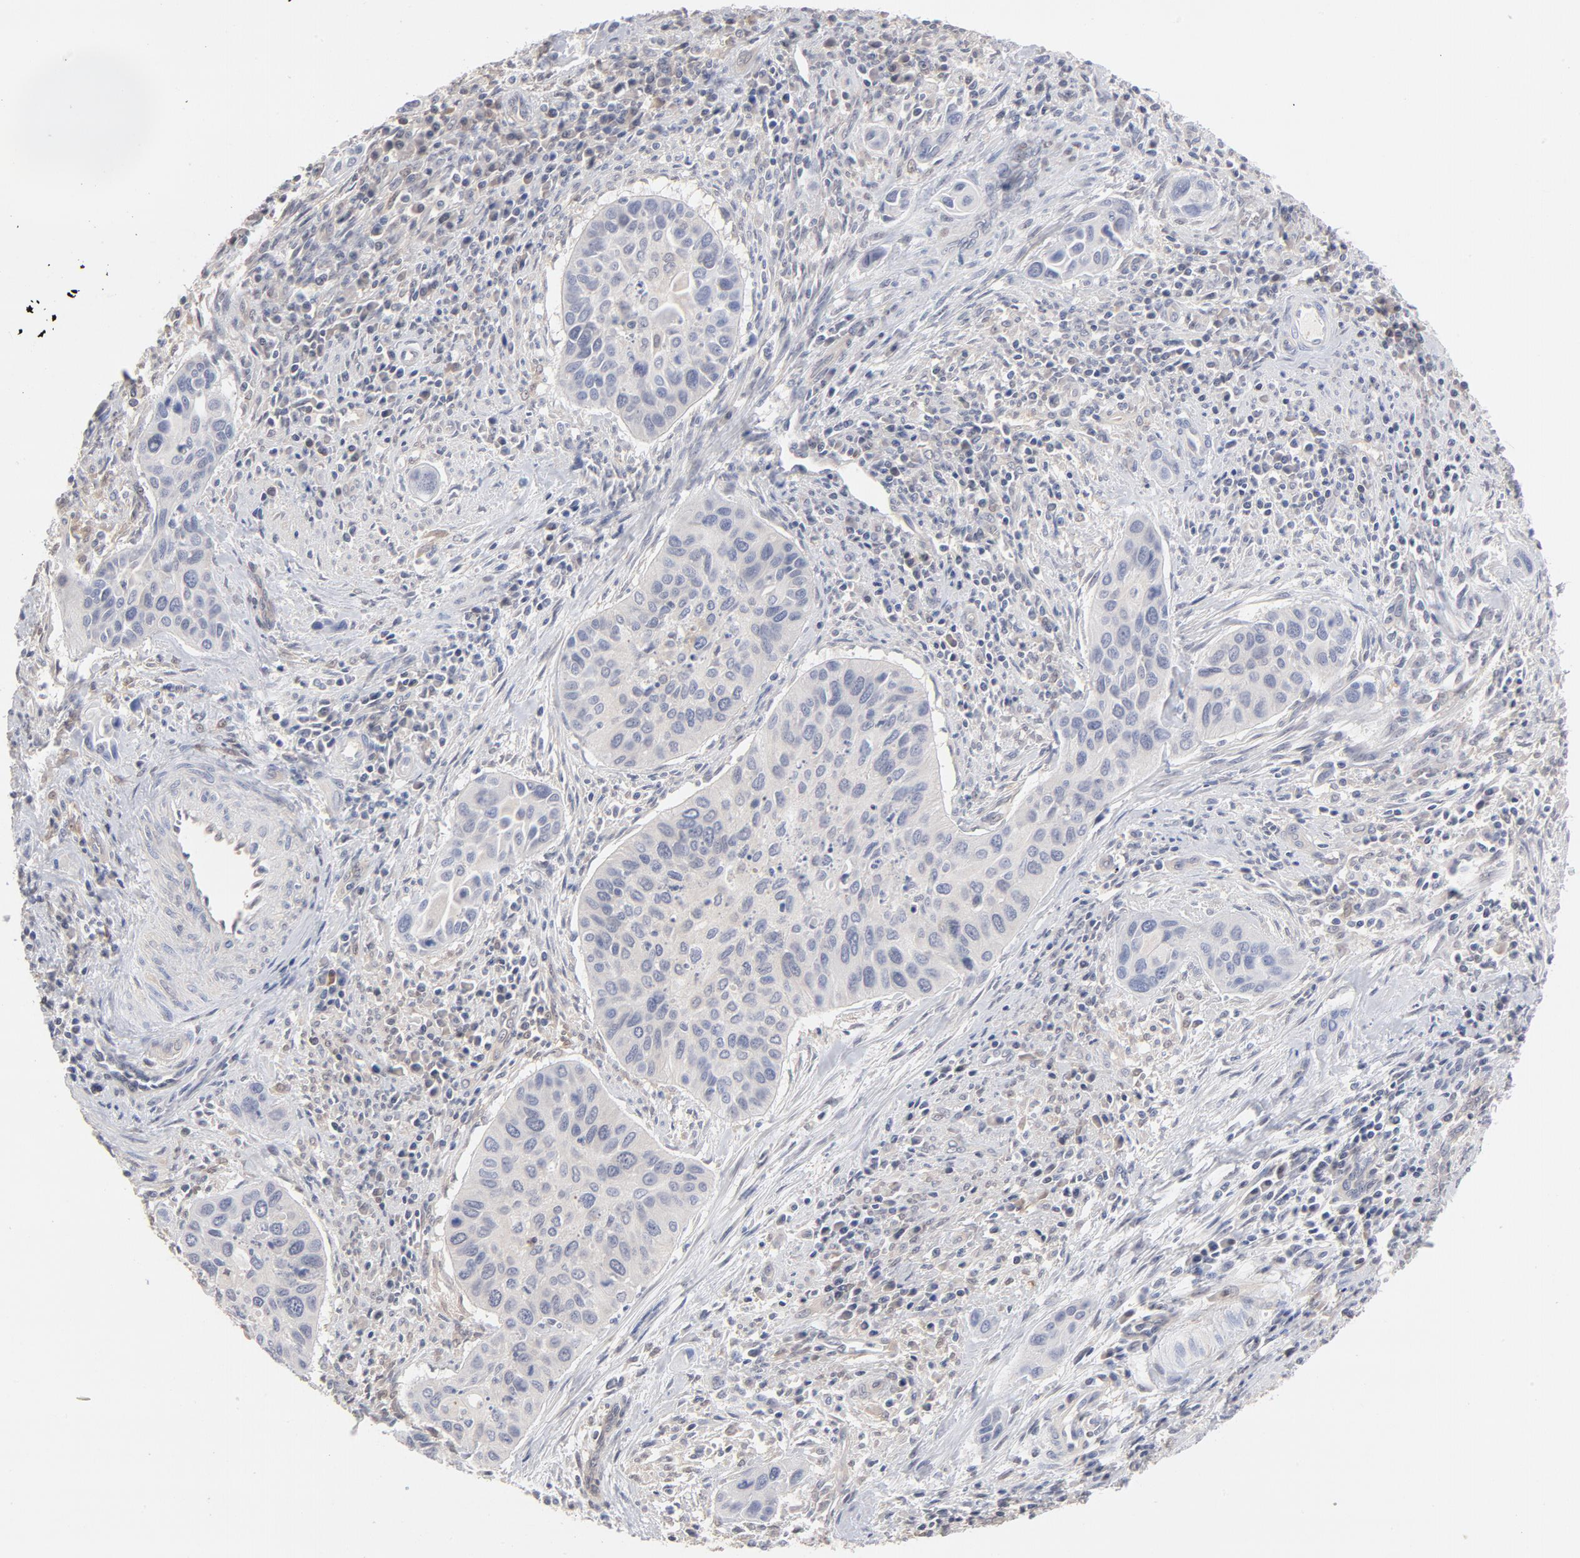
{"staining": {"intensity": "negative", "quantity": "none", "location": "none"}, "tissue": "cervical cancer", "cell_type": "Tumor cells", "image_type": "cancer", "snomed": [{"axis": "morphology", "description": "Adenocarcinoma, NOS"}, {"axis": "topography", "description": "Cervix"}], "caption": "Cervical cancer (adenocarcinoma) was stained to show a protein in brown. There is no significant staining in tumor cells.", "gene": "MIF", "patient": {"sex": "female", "age": 29}}